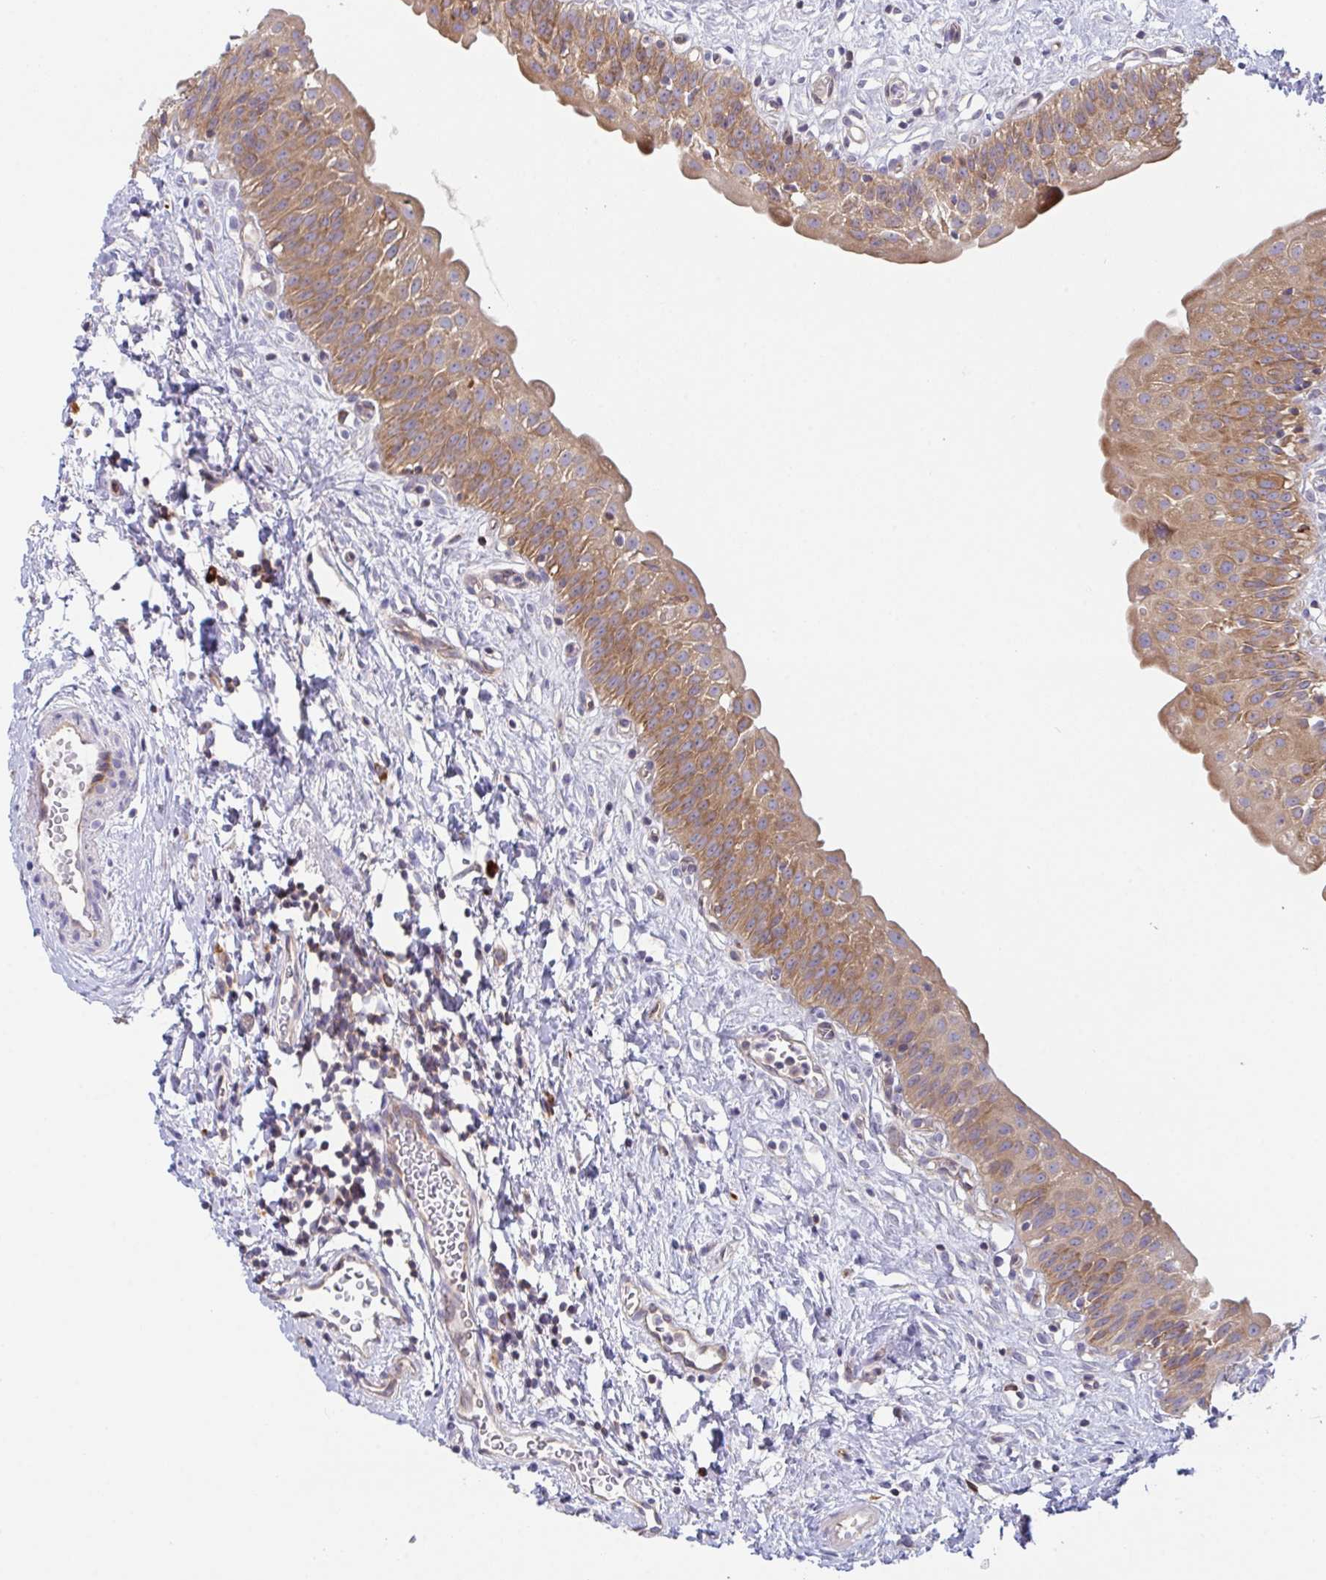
{"staining": {"intensity": "moderate", "quantity": ">75%", "location": "cytoplasmic/membranous"}, "tissue": "urinary bladder", "cell_type": "Urothelial cells", "image_type": "normal", "snomed": [{"axis": "morphology", "description": "Normal tissue, NOS"}, {"axis": "topography", "description": "Urinary bladder"}], "caption": "Protein expression analysis of normal urinary bladder demonstrates moderate cytoplasmic/membranous expression in about >75% of urothelial cells. (Brightfield microscopy of DAB IHC at high magnification).", "gene": "YARS2", "patient": {"sex": "male", "age": 51}}